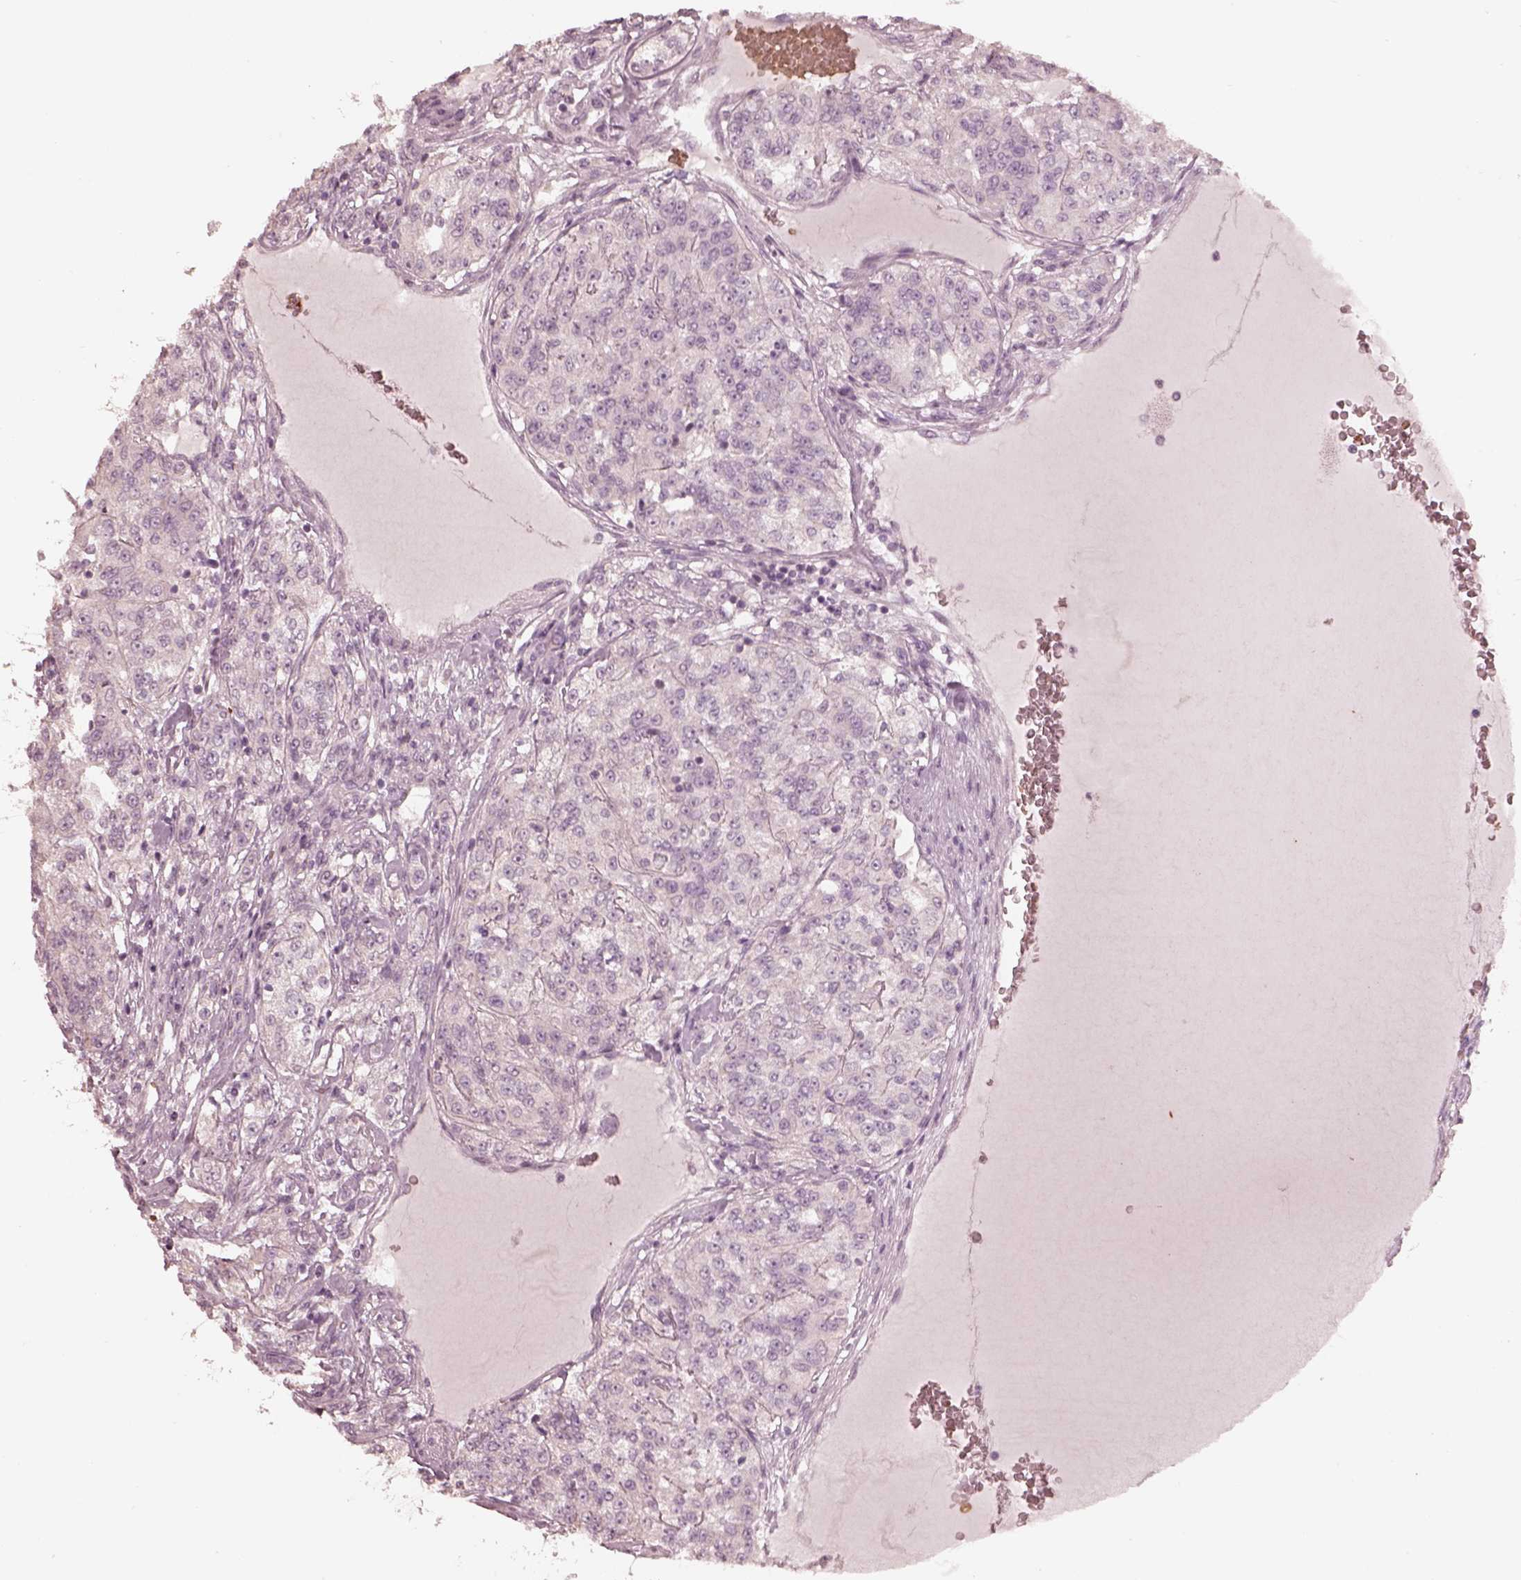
{"staining": {"intensity": "negative", "quantity": "none", "location": "none"}, "tissue": "renal cancer", "cell_type": "Tumor cells", "image_type": "cancer", "snomed": [{"axis": "morphology", "description": "Adenocarcinoma, NOS"}, {"axis": "topography", "description": "Kidney"}], "caption": "This histopathology image is of renal cancer stained with immunohistochemistry to label a protein in brown with the nuclei are counter-stained blue. There is no staining in tumor cells. The staining was performed using DAB (3,3'-diaminobenzidine) to visualize the protein expression in brown, while the nuclei were stained in blue with hematoxylin (Magnification: 20x).", "gene": "ANKLE1", "patient": {"sex": "female", "age": 63}}